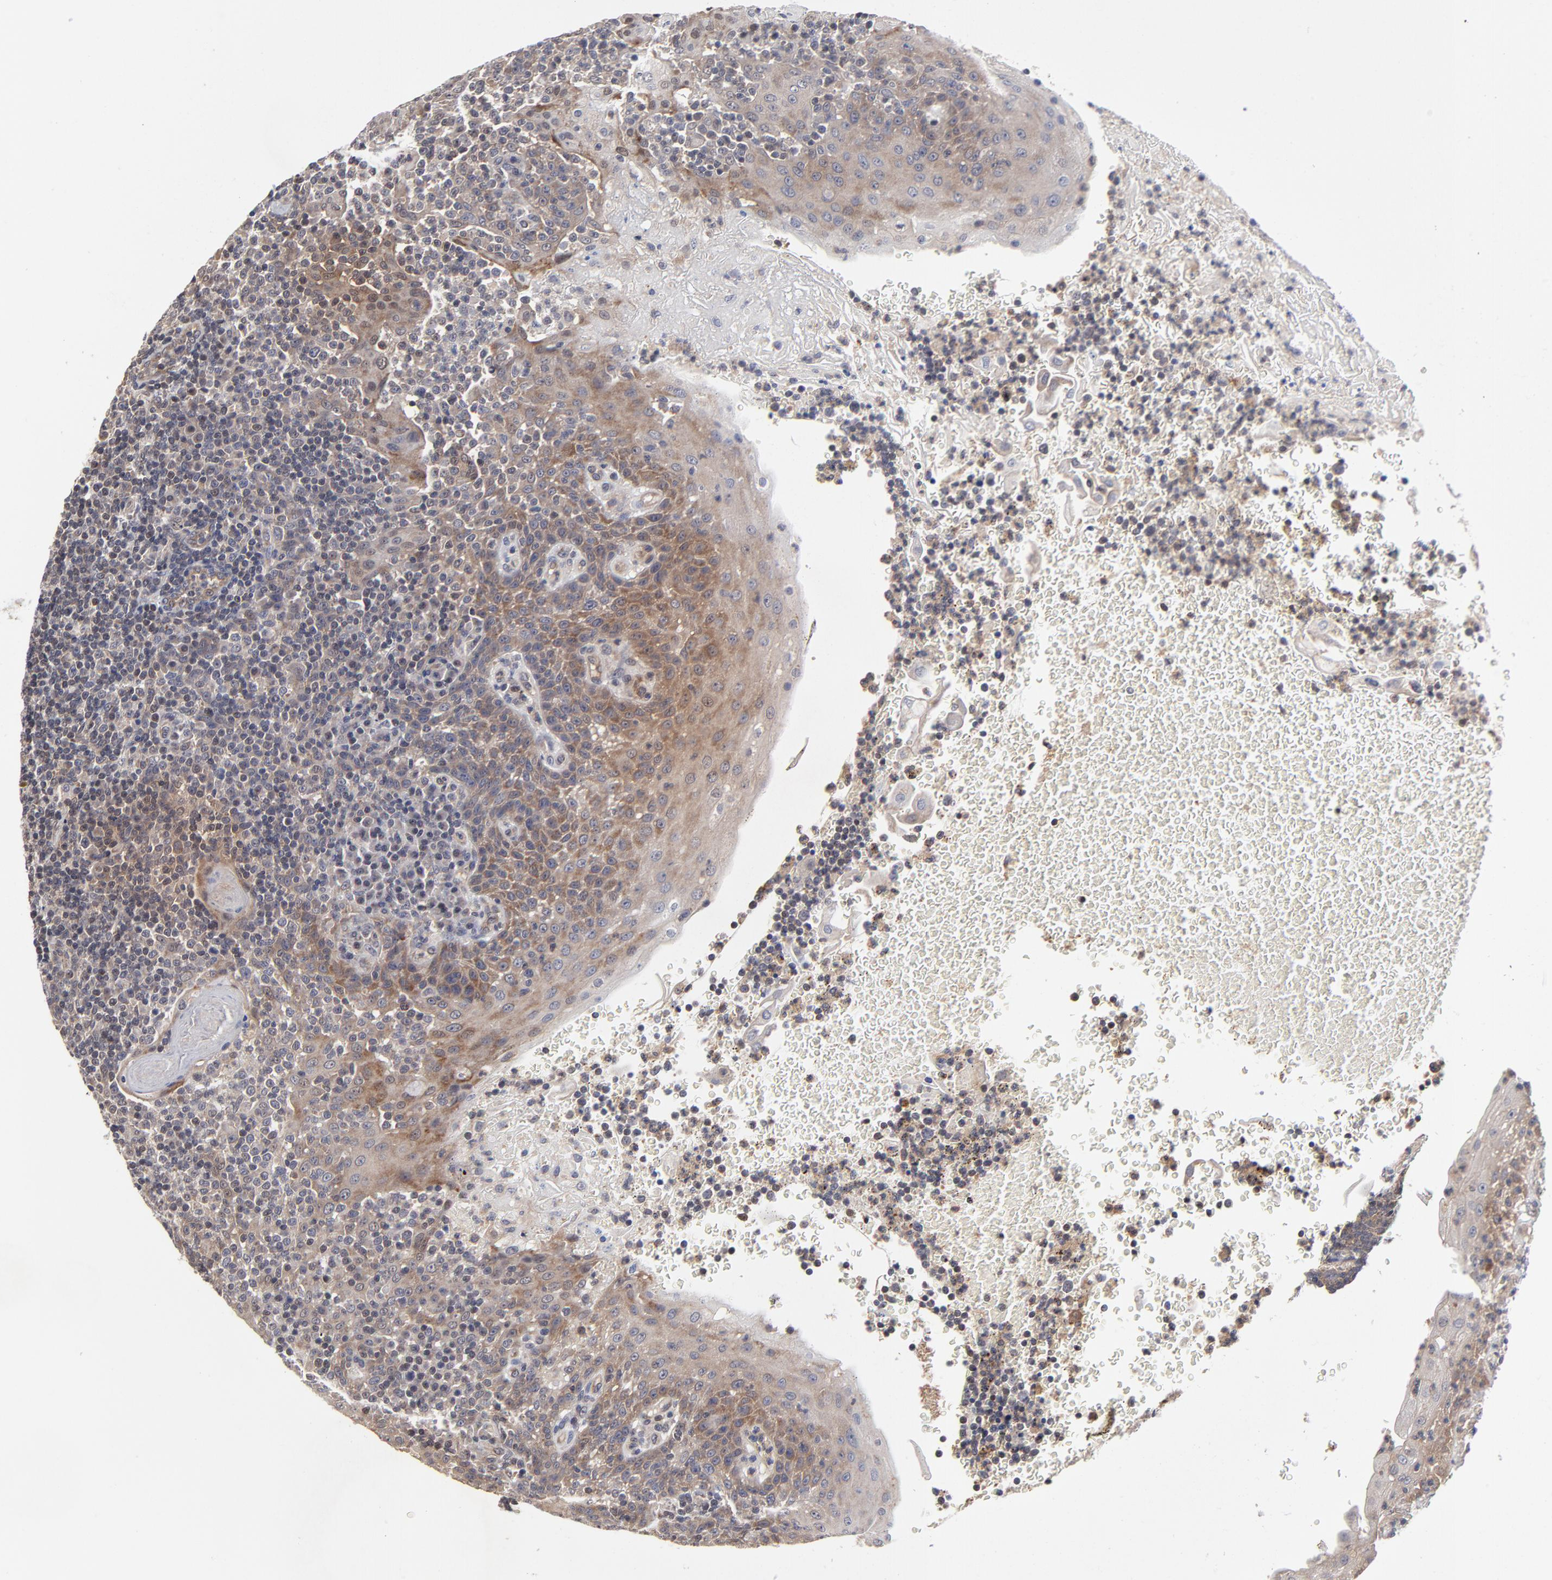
{"staining": {"intensity": "moderate", "quantity": "<25%", "location": "cytoplasmic/membranous"}, "tissue": "tonsil", "cell_type": "Germinal center cells", "image_type": "normal", "snomed": [{"axis": "morphology", "description": "Normal tissue, NOS"}, {"axis": "topography", "description": "Tonsil"}], "caption": "Moderate cytoplasmic/membranous protein staining is seen in about <25% of germinal center cells in tonsil.", "gene": "ZNF157", "patient": {"sex": "female", "age": 40}}